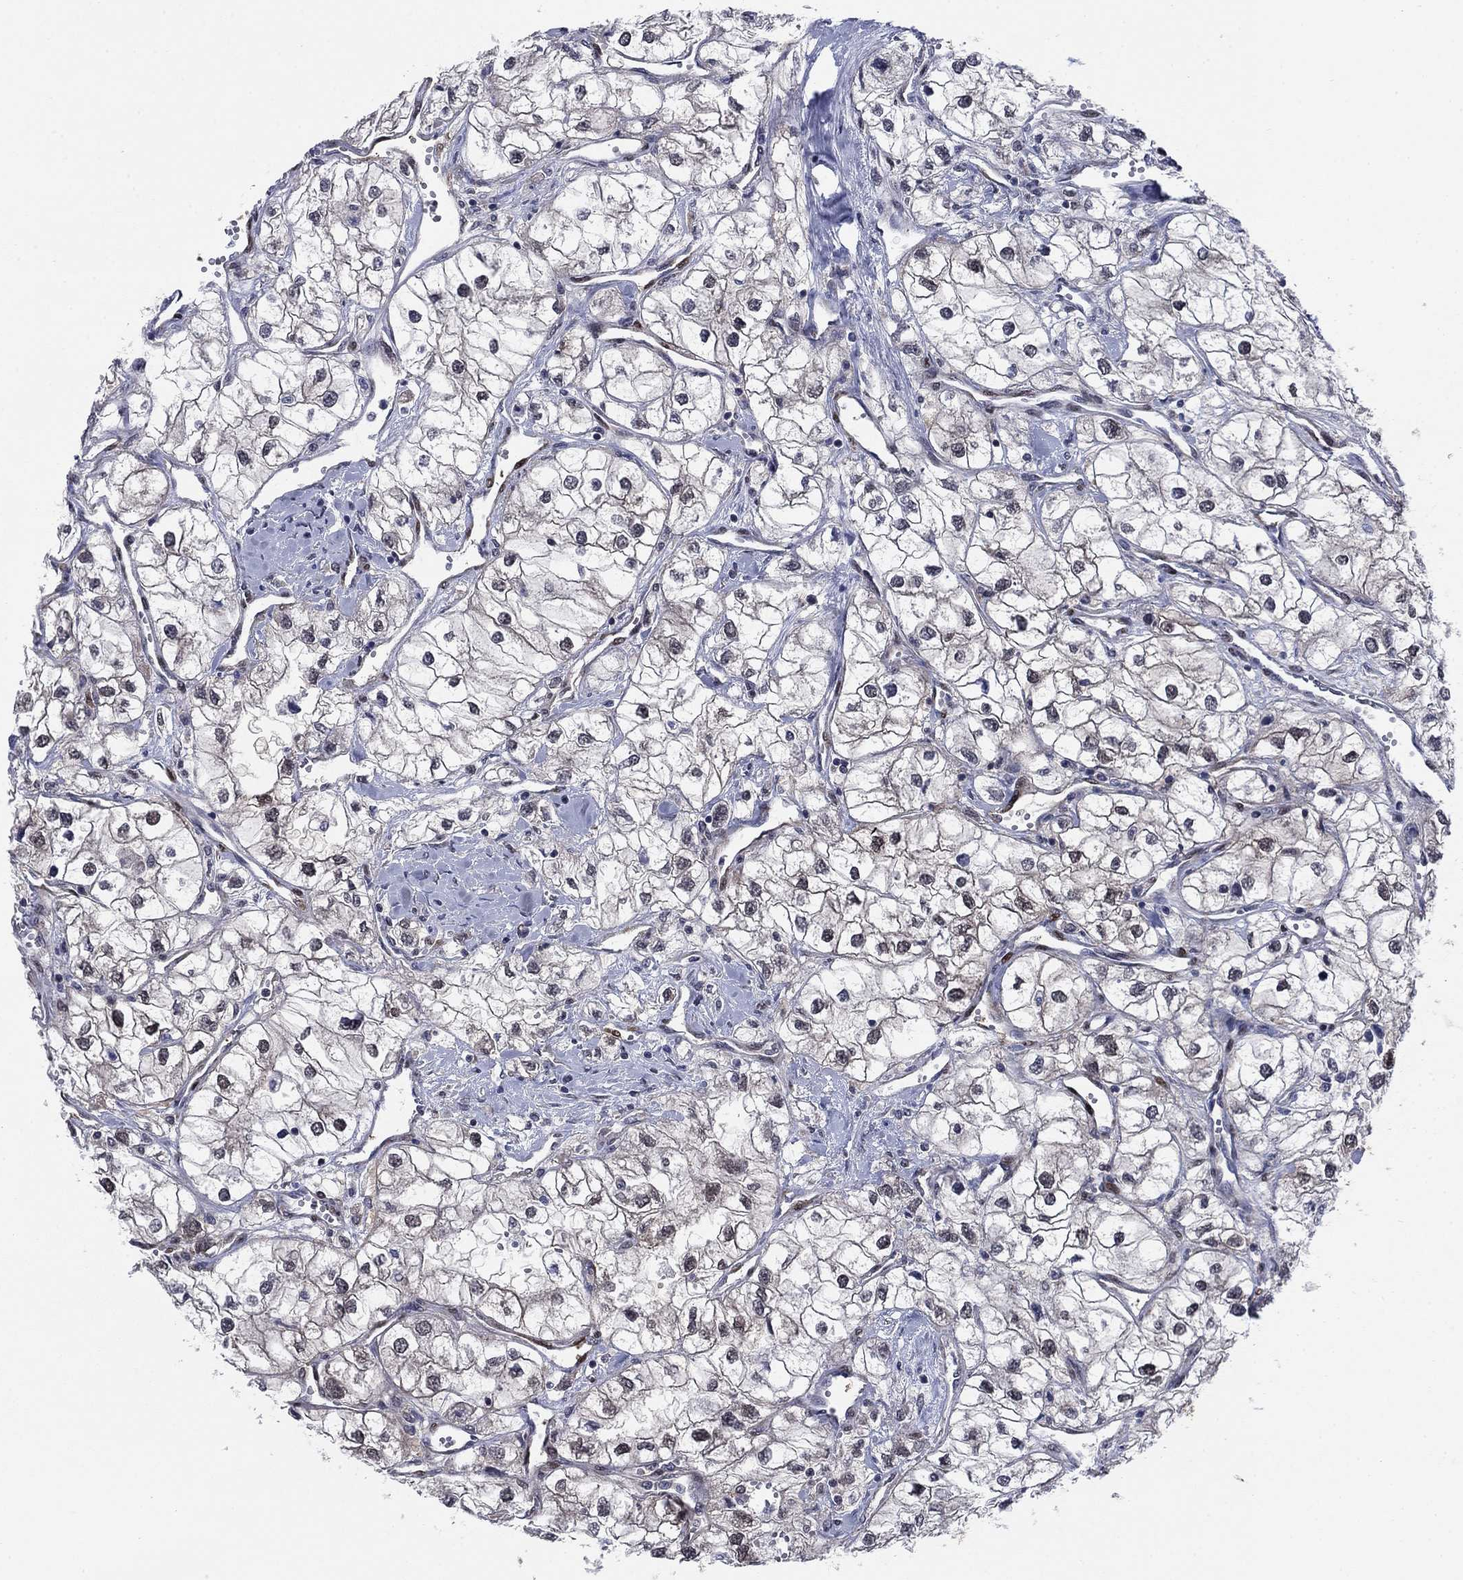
{"staining": {"intensity": "negative", "quantity": "none", "location": "none"}, "tissue": "renal cancer", "cell_type": "Tumor cells", "image_type": "cancer", "snomed": [{"axis": "morphology", "description": "Adenocarcinoma, NOS"}, {"axis": "topography", "description": "Kidney"}], "caption": "Micrograph shows no protein positivity in tumor cells of adenocarcinoma (renal) tissue. (DAB (3,3'-diaminobenzidine) immunohistochemistry (IHC) visualized using brightfield microscopy, high magnification).", "gene": "FKBP4", "patient": {"sex": "male", "age": 59}}